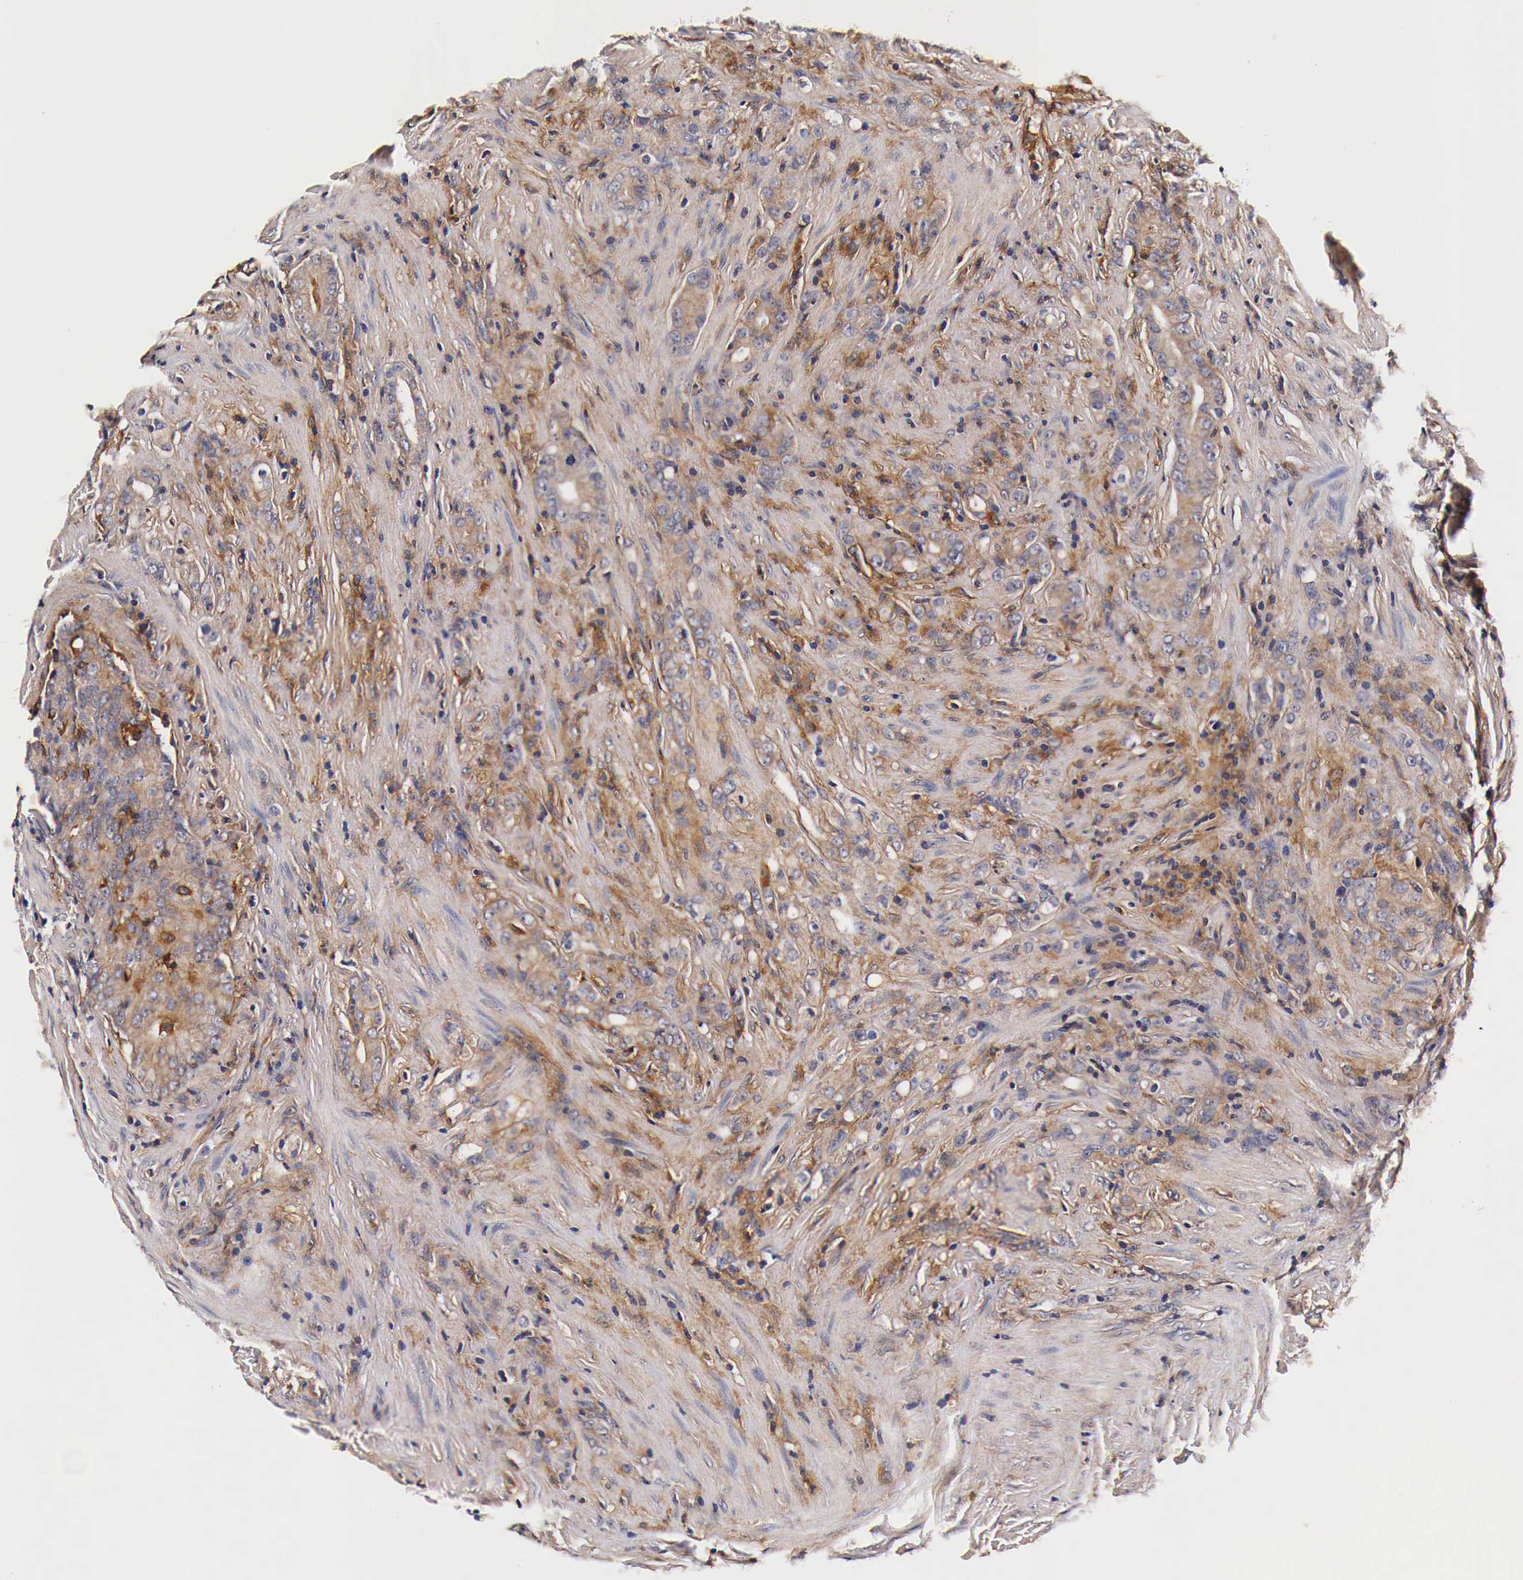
{"staining": {"intensity": "moderate", "quantity": ">75%", "location": "cytoplasmic/membranous"}, "tissue": "prostate cancer", "cell_type": "Tumor cells", "image_type": "cancer", "snomed": [{"axis": "morphology", "description": "Adenocarcinoma, Medium grade"}, {"axis": "topography", "description": "Prostate"}], "caption": "The micrograph shows staining of adenocarcinoma (medium-grade) (prostate), revealing moderate cytoplasmic/membranous protein staining (brown color) within tumor cells.", "gene": "RP2", "patient": {"sex": "male", "age": 59}}